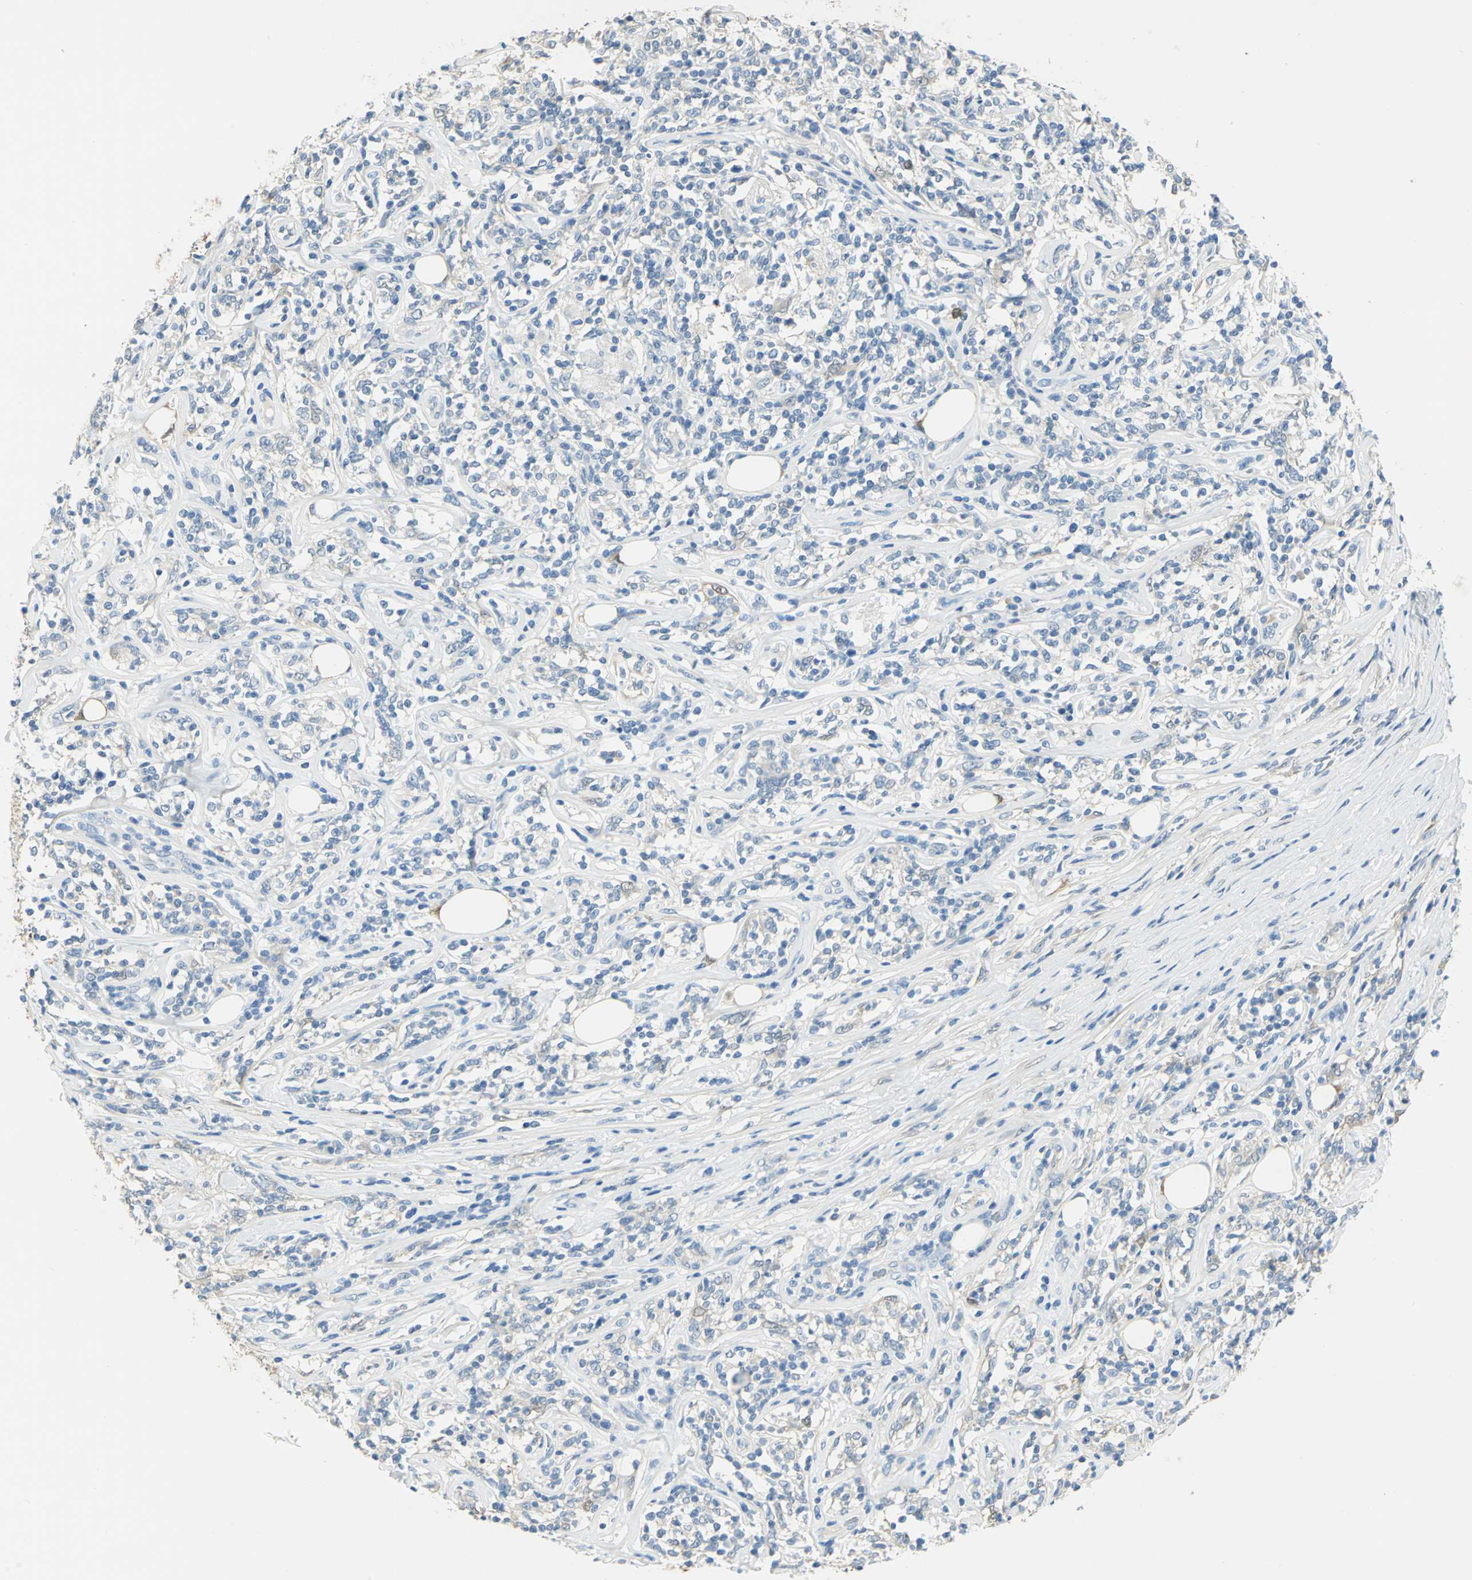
{"staining": {"intensity": "negative", "quantity": "none", "location": "none"}, "tissue": "lymphoma", "cell_type": "Tumor cells", "image_type": "cancer", "snomed": [{"axis": "morphology", "description": "Malignant lymphoma, non-Hodgkin's type, High grade"}, {"axis": "topography", "description": "Lymph node"}], "caption": "Tumor cells show no significant staining in lymphoma.", "gene": "UCHL1", "patient": {"sex": "female", "age": 84}}